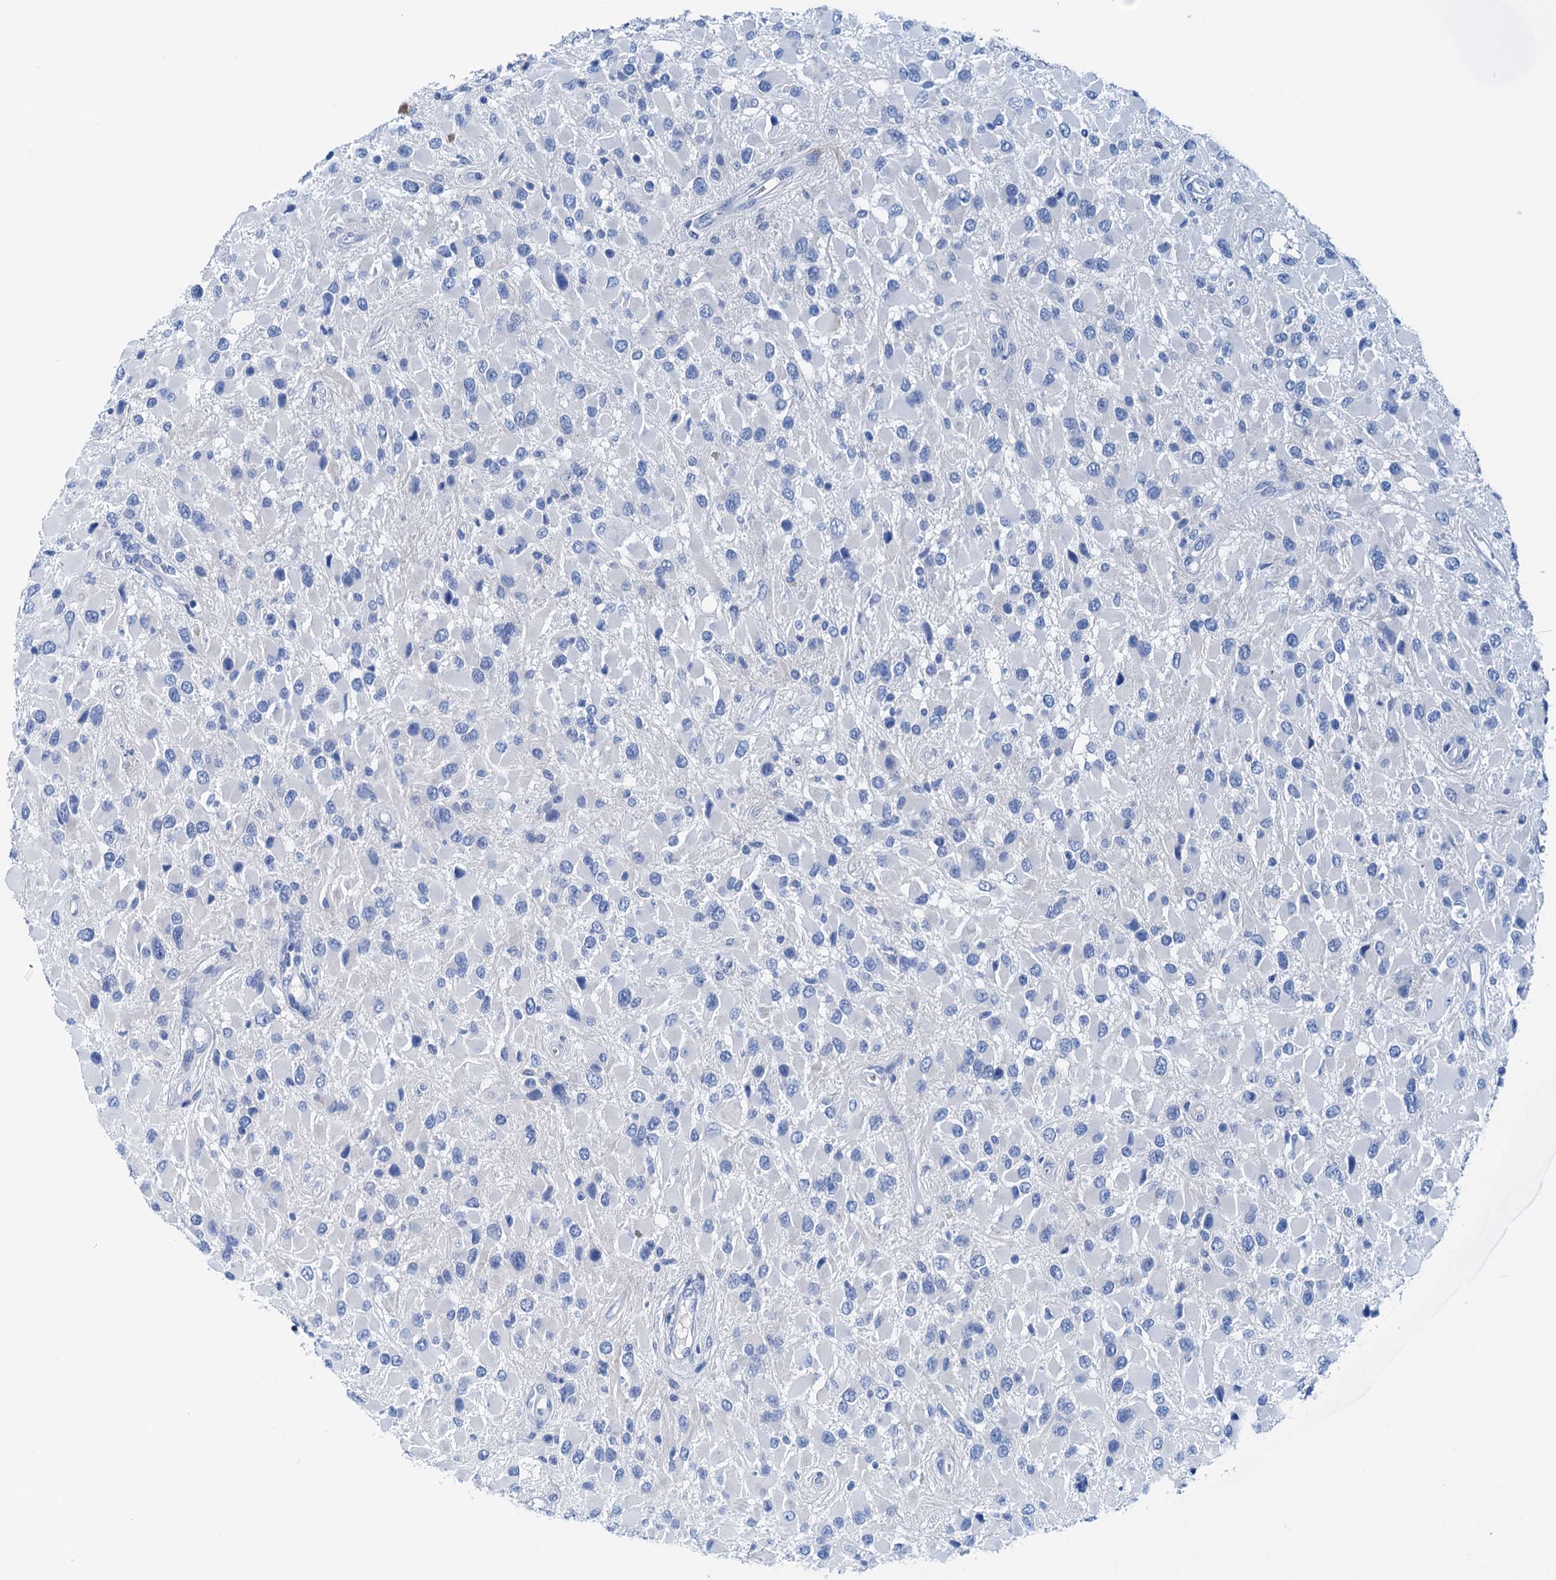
{"staining": {"intensity": "negative", "quantity": "none", "location": "none"}, "tissue": "glioma", "cell_type": "Tumor cells", "image_type": "cancer", "snomed": [{"axis": "morphology", "description": "Glioma, malignant, High grade"}, {"axis": "topography", "description": "Brain"}], "caption": "IHC histopathology image of neoplastic tissue: malignant high-grade glioma stained with DAB displays no significant protein positivity in tumor cells.", "gene": "KNDC1", "patient": {"sex": "male", "age": 53}}